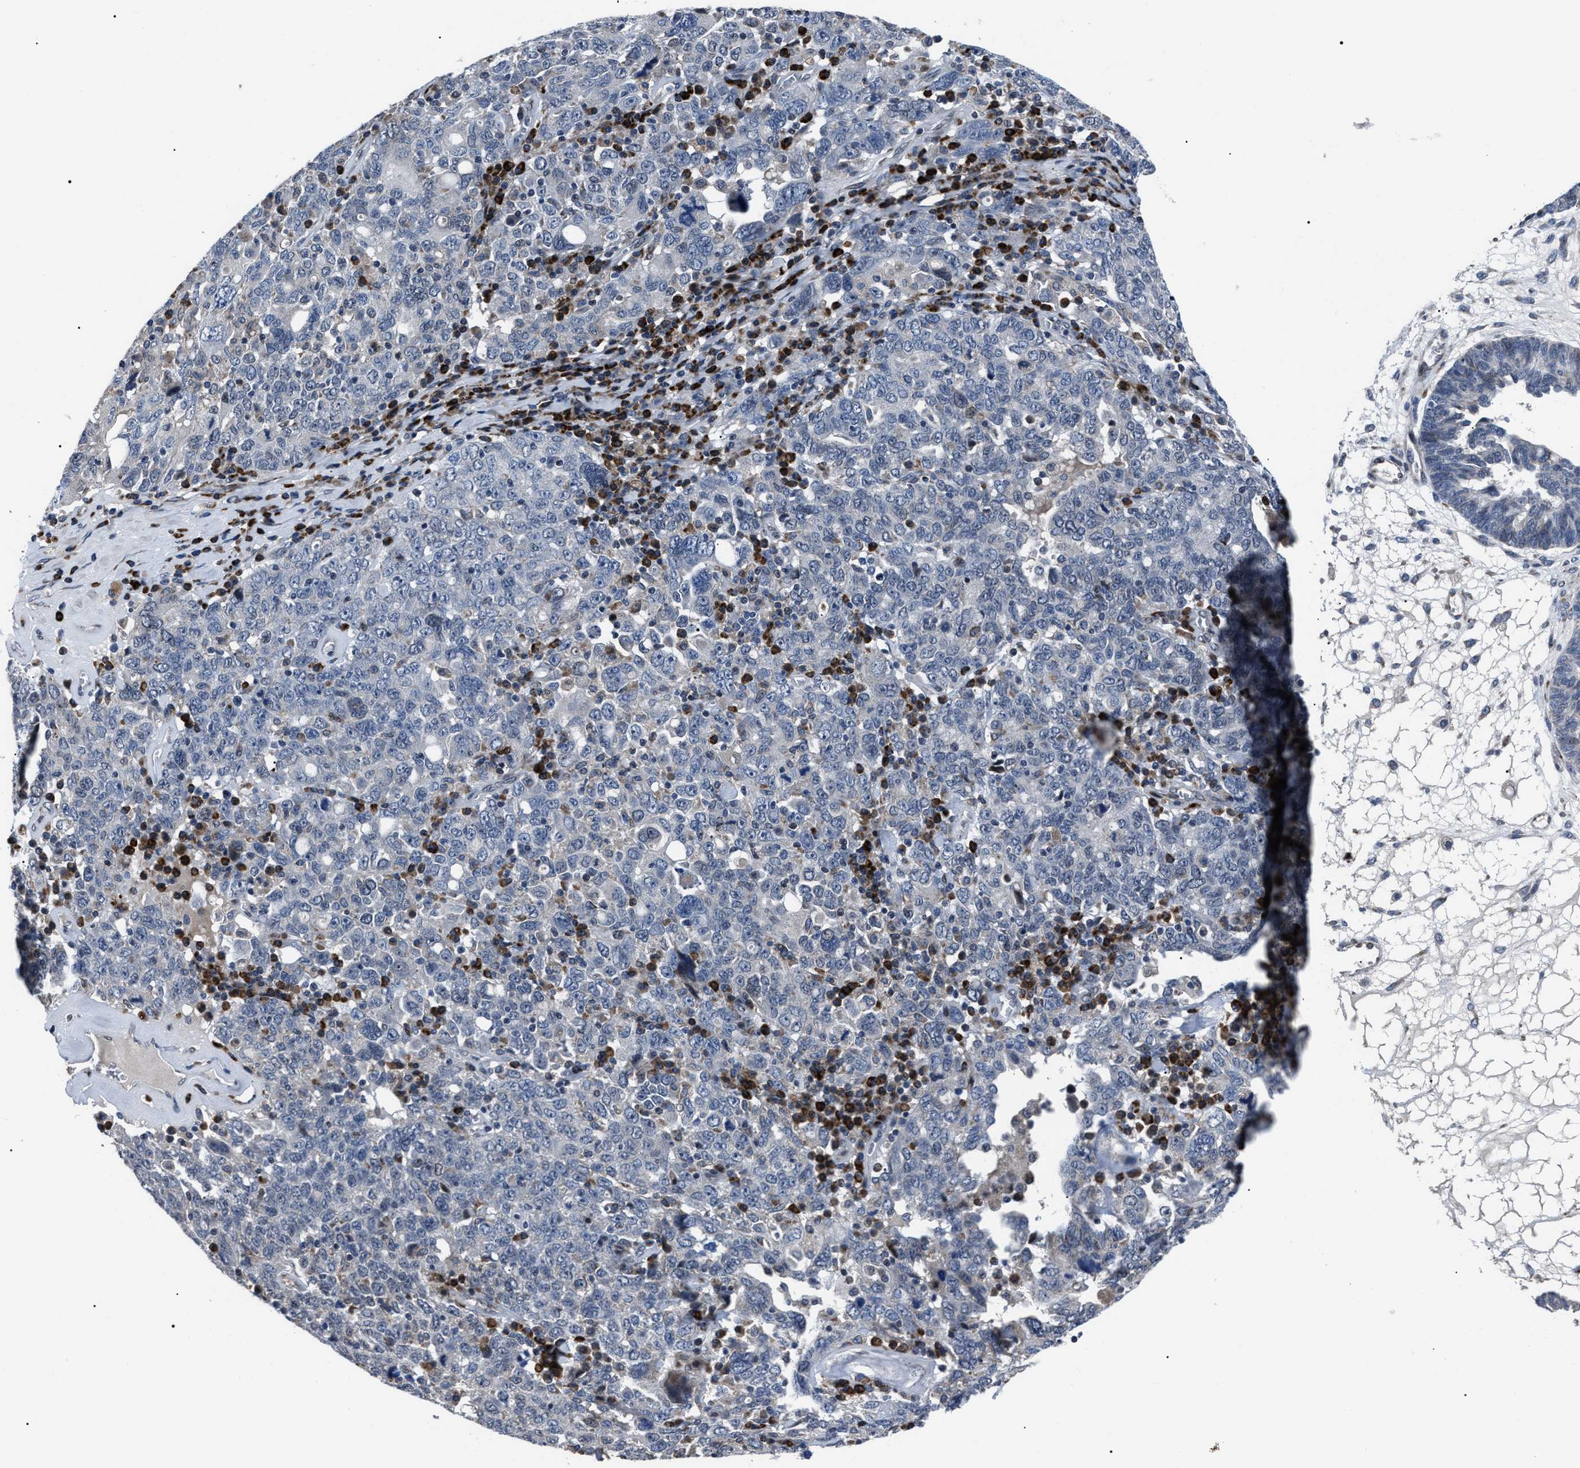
{"staining": {"intensity": "negative", "quantity": "none", "location": "none"}, "tissue": "ovarian cancer", "cell_type": "Tumor cells", "image_type": "cancer", "snomed": [{"axis": "morphology", "description": "Carcinoma, endometroid"}, {"axis": "topography", "description": "Ovary"}], "caption": "Micrograph shows no significant protein staining in tumor cells of ovarian endometroid carcinoma.", "gene": "LRRC14", "patient": {"sex": "female", "age": 62}}